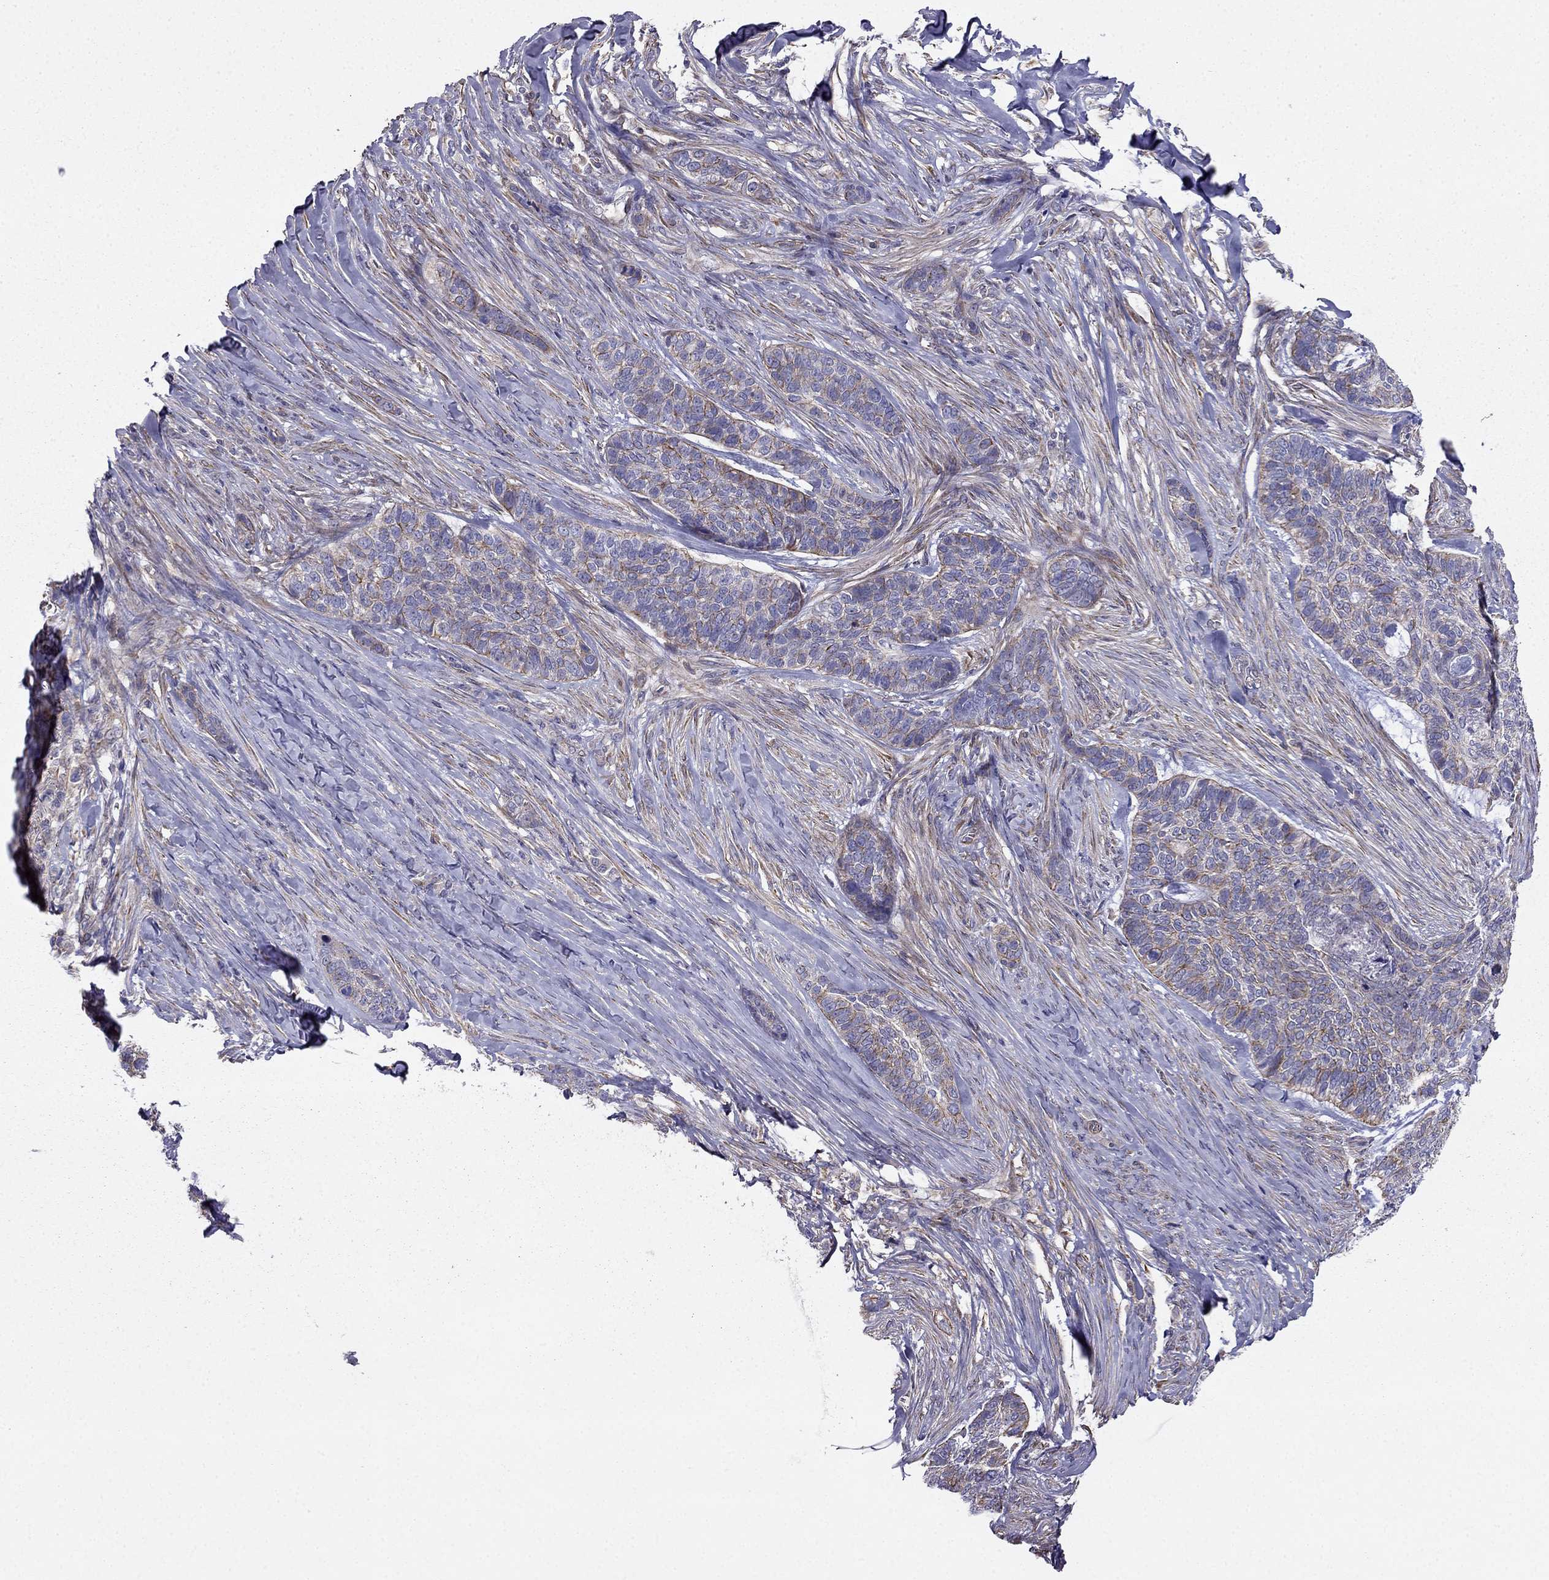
{"staining": {"intensity": "moderate", "quantity": "<25%", "location": "cytoplasmic/membranous"}, "tissue": "skin cancer", "cell_type": "Tumor cells", "image_type": "cancer", "snomed": [{"axis": "morphology", "description": "Basal cell carcinoma"}, {"axis": "topography", "description": "Skin"}], "caption": "A brown stain highlights moderate cytoplasmic/membranous staining of a protein in skin basal cell carcinoma tumor cells.", "gene": "ENOX1", "patient": {"sex": "female", "age": 69}}